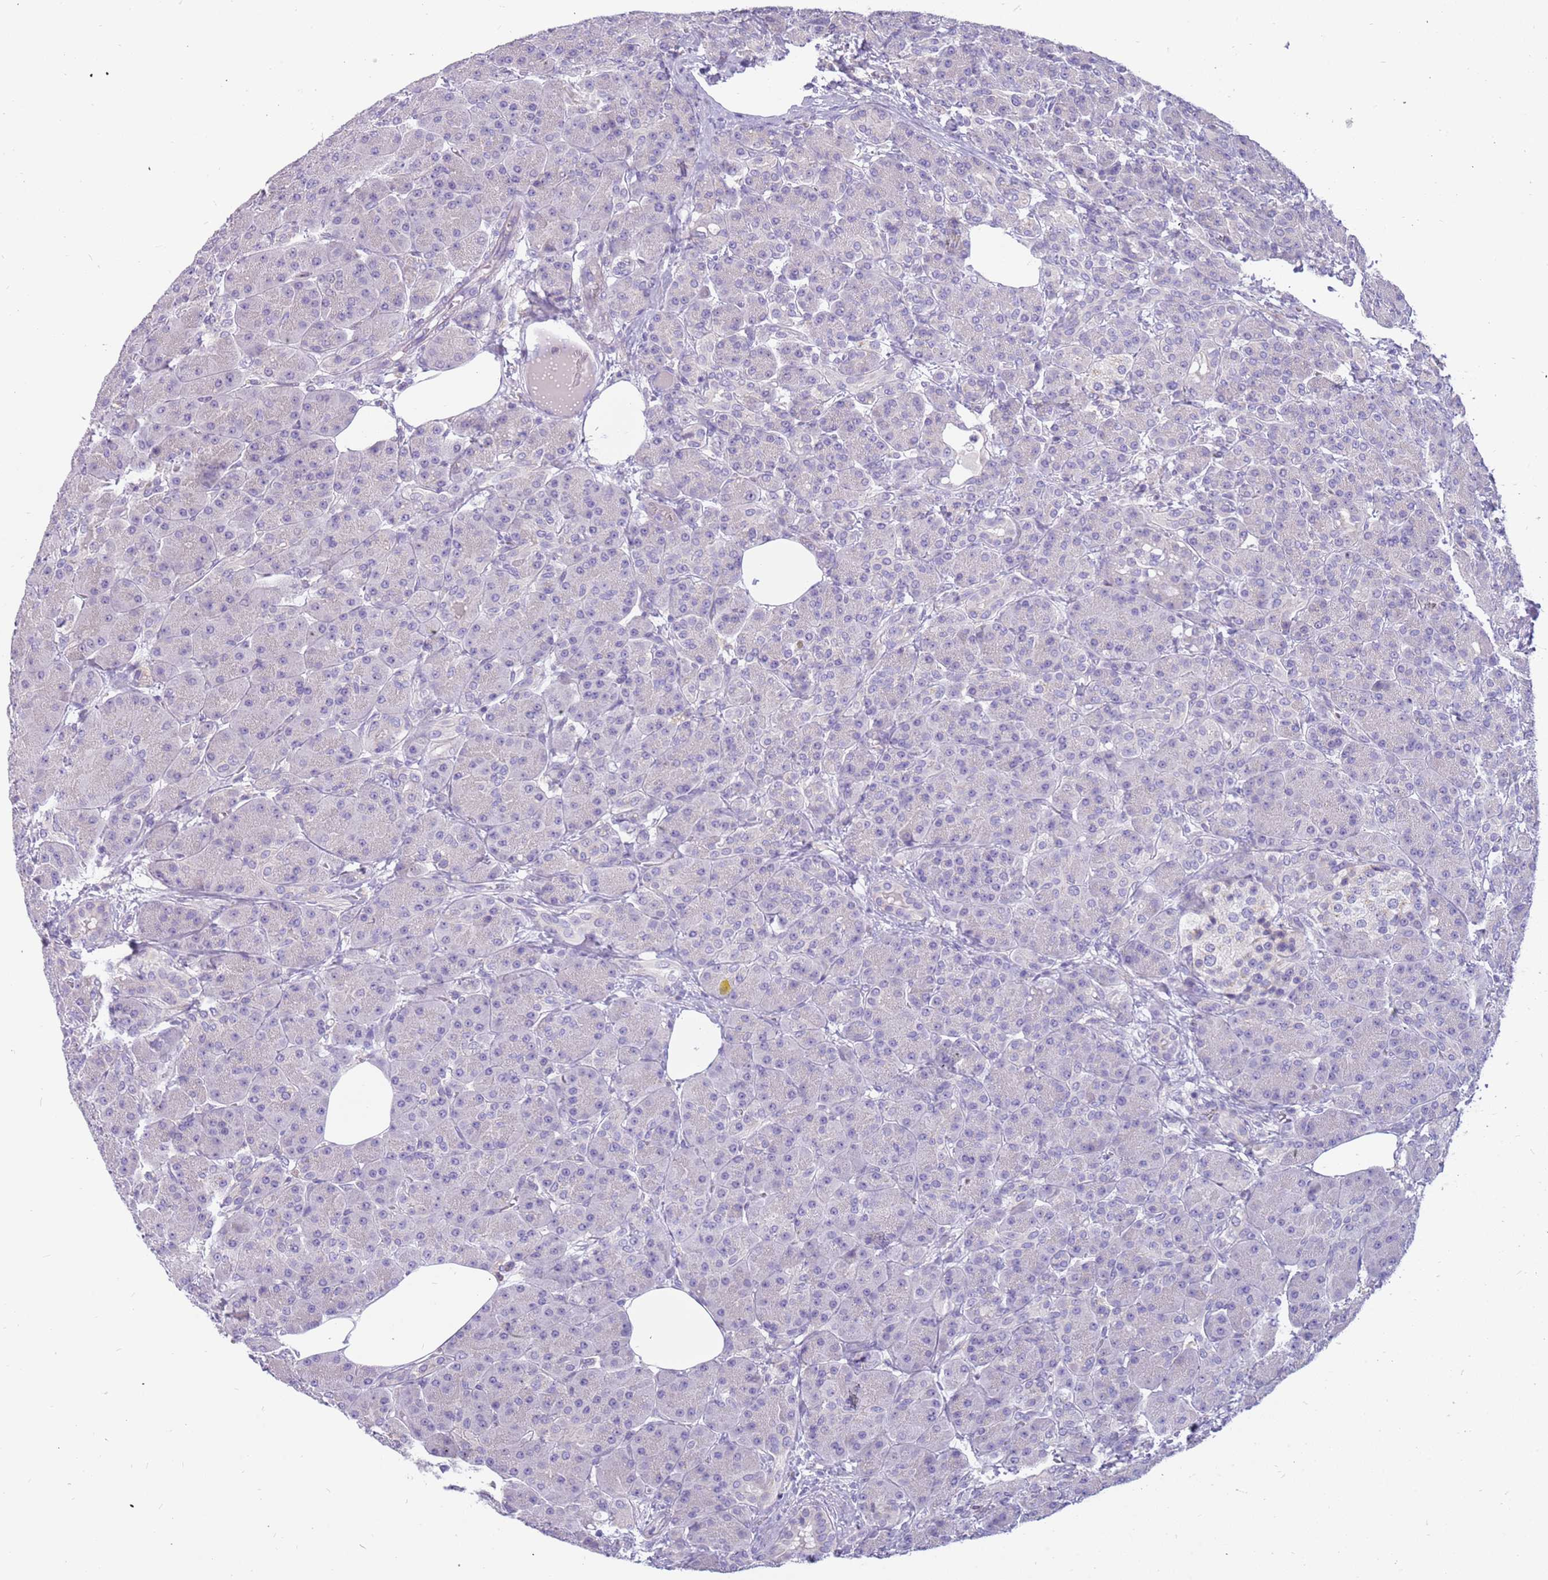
{"staining": {"intensity": "negative", "quantity": "none", "location": "none"}, "tissue": "pancreas", "cell_type": "Exocrine glandular cells", "image_type": "normal", "snomed": [{"axis": "morphology", "description": "Normal tissue, NOS"}, {"axis": "topography", "description": "Pancreas"}], "caption": "Human pancreas stained for a protein using immunohistochemistry displays no expression in exocrine glandular cells.", "gene": "RHCG", "patient": {"sex": "male", "age": 63}}